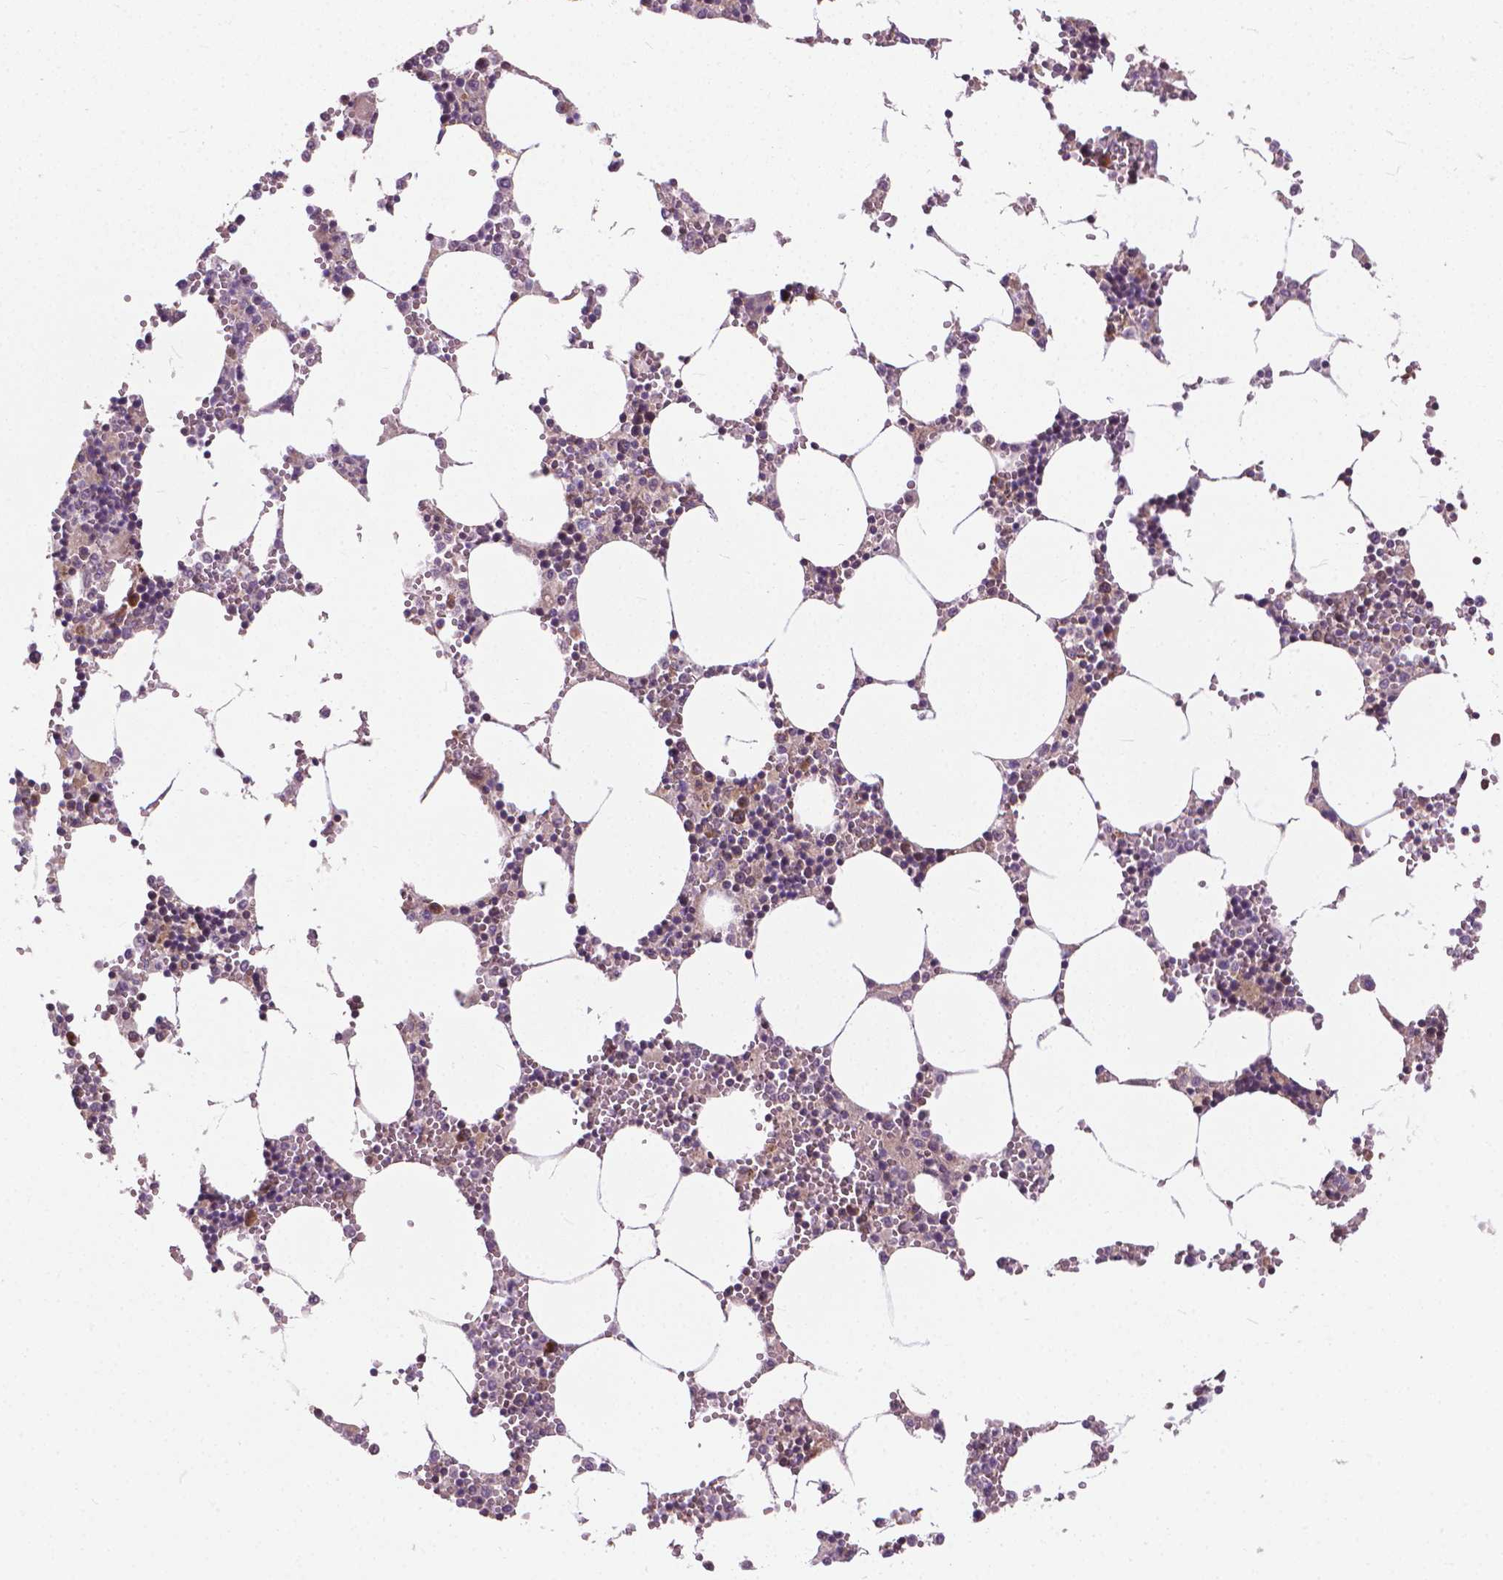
{"staining": {"intensity": "weak", "quantity": "25%-75%", "location": "cytoplasmic/membranous"}, "tissue": "bone marrow", "cell_type": "Hematopoietic cells", "image_type": "normal", "snomed": [{"axis": "morphology", "description": "Normal tissue, NOS"}, {"axis": "topography", "description": "Bone marrow"}], "caption": "Bone marrow was stained to show a protein in brown. There is low levels of weak cytoplasmic/membranous positivity in approximately 25%-75% of hematopoietic cells.", "gene": "NUDT1", "patient": {"sex": "male", "age": 54}}